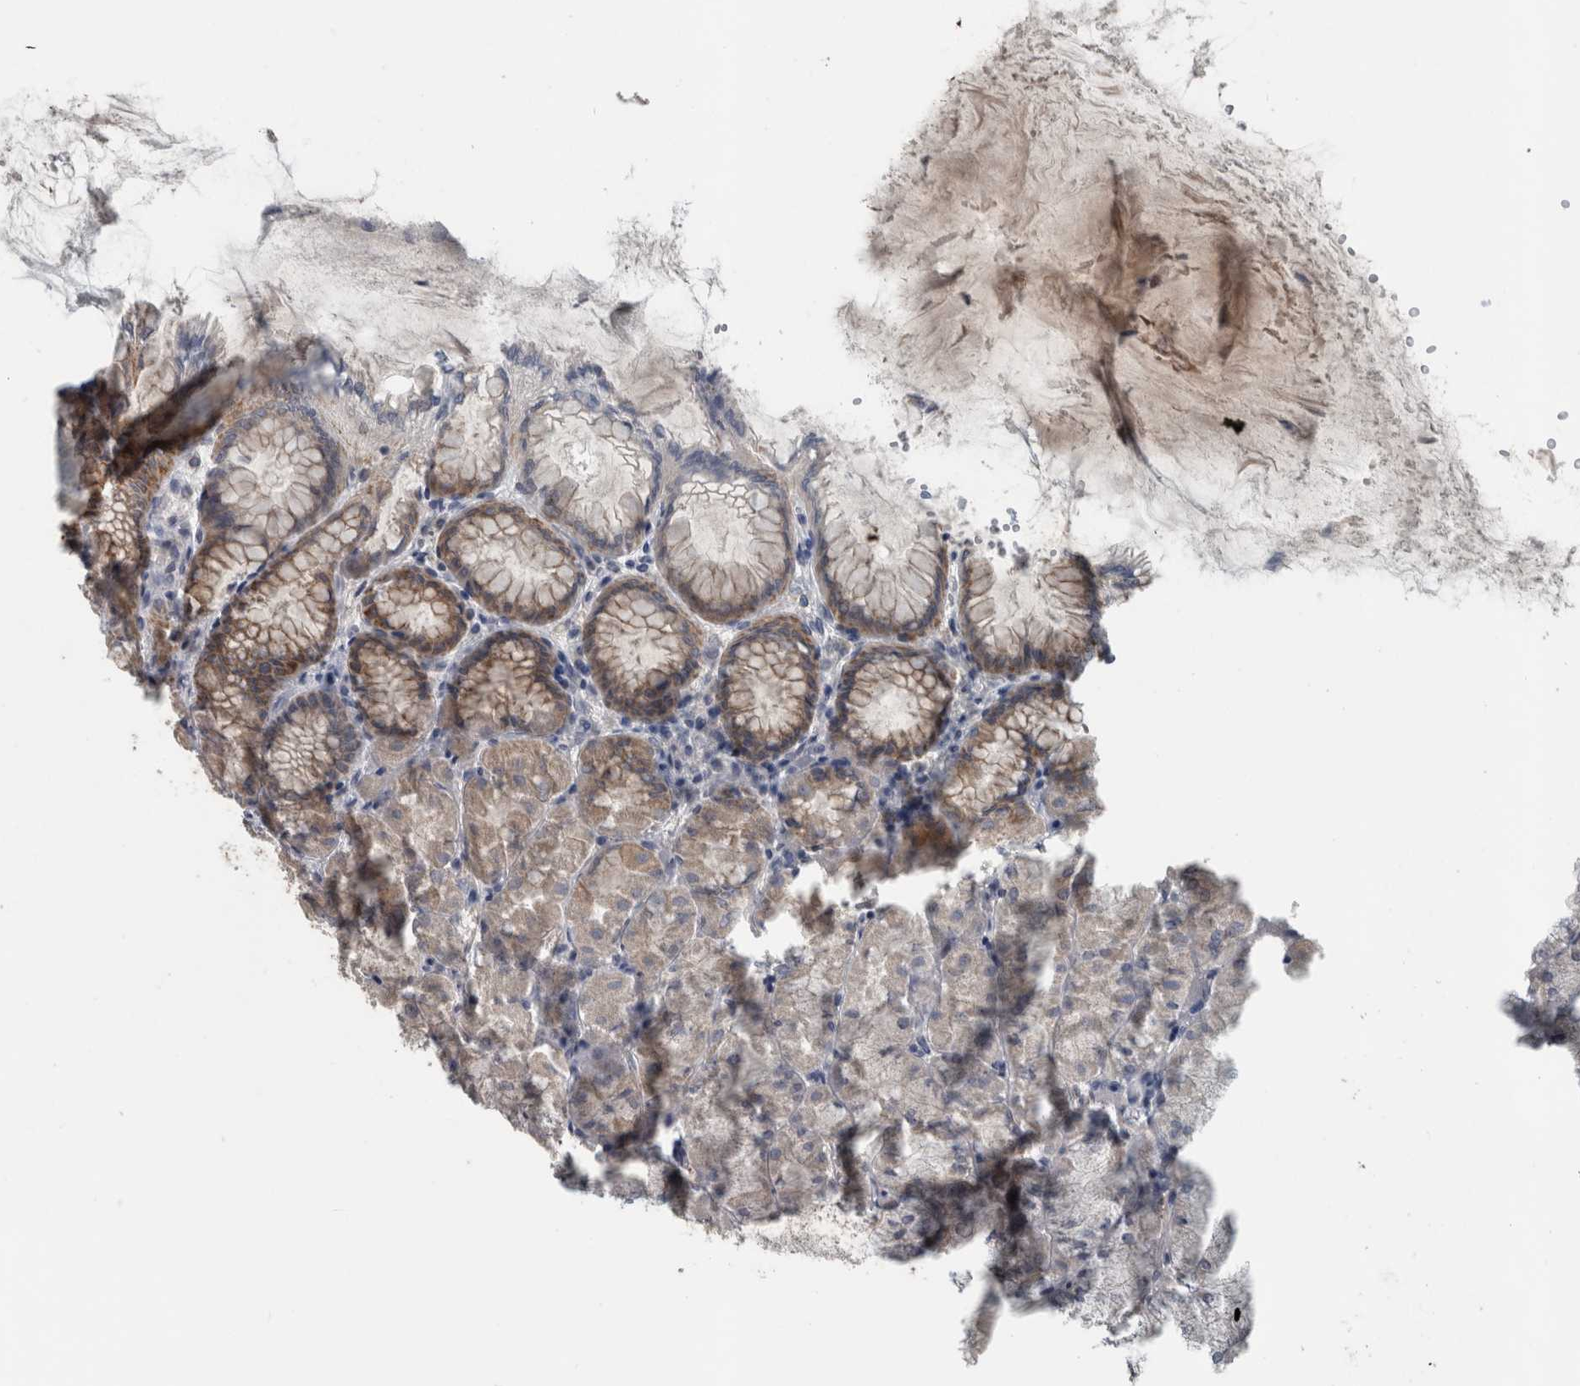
{"staining": {"intensity": "moderate", "quantity": ">75%", "location": "cytoplasmic/membranous"}, "tissue": "stomach", "cell_type": "Glandular cells", "image_type": "normal", "snomed": [{"axis": "morphology", "description": "Normal tissue, NOS"}, {"axis": "topography", "description": "Stomach, upper"}], "caption": "Protein staining of normal stomach demonstrates moderate cytoplasmic/membranous staining in about >75% of glandular cells. (Stains: DAB (3,3'-diaminobenzidine) in brown, nuclei in blue, Microscopy: brightfield microscopy at high magnification).", "gene": "ACSF2", "patient": {"sex": "female", "age": 56}}